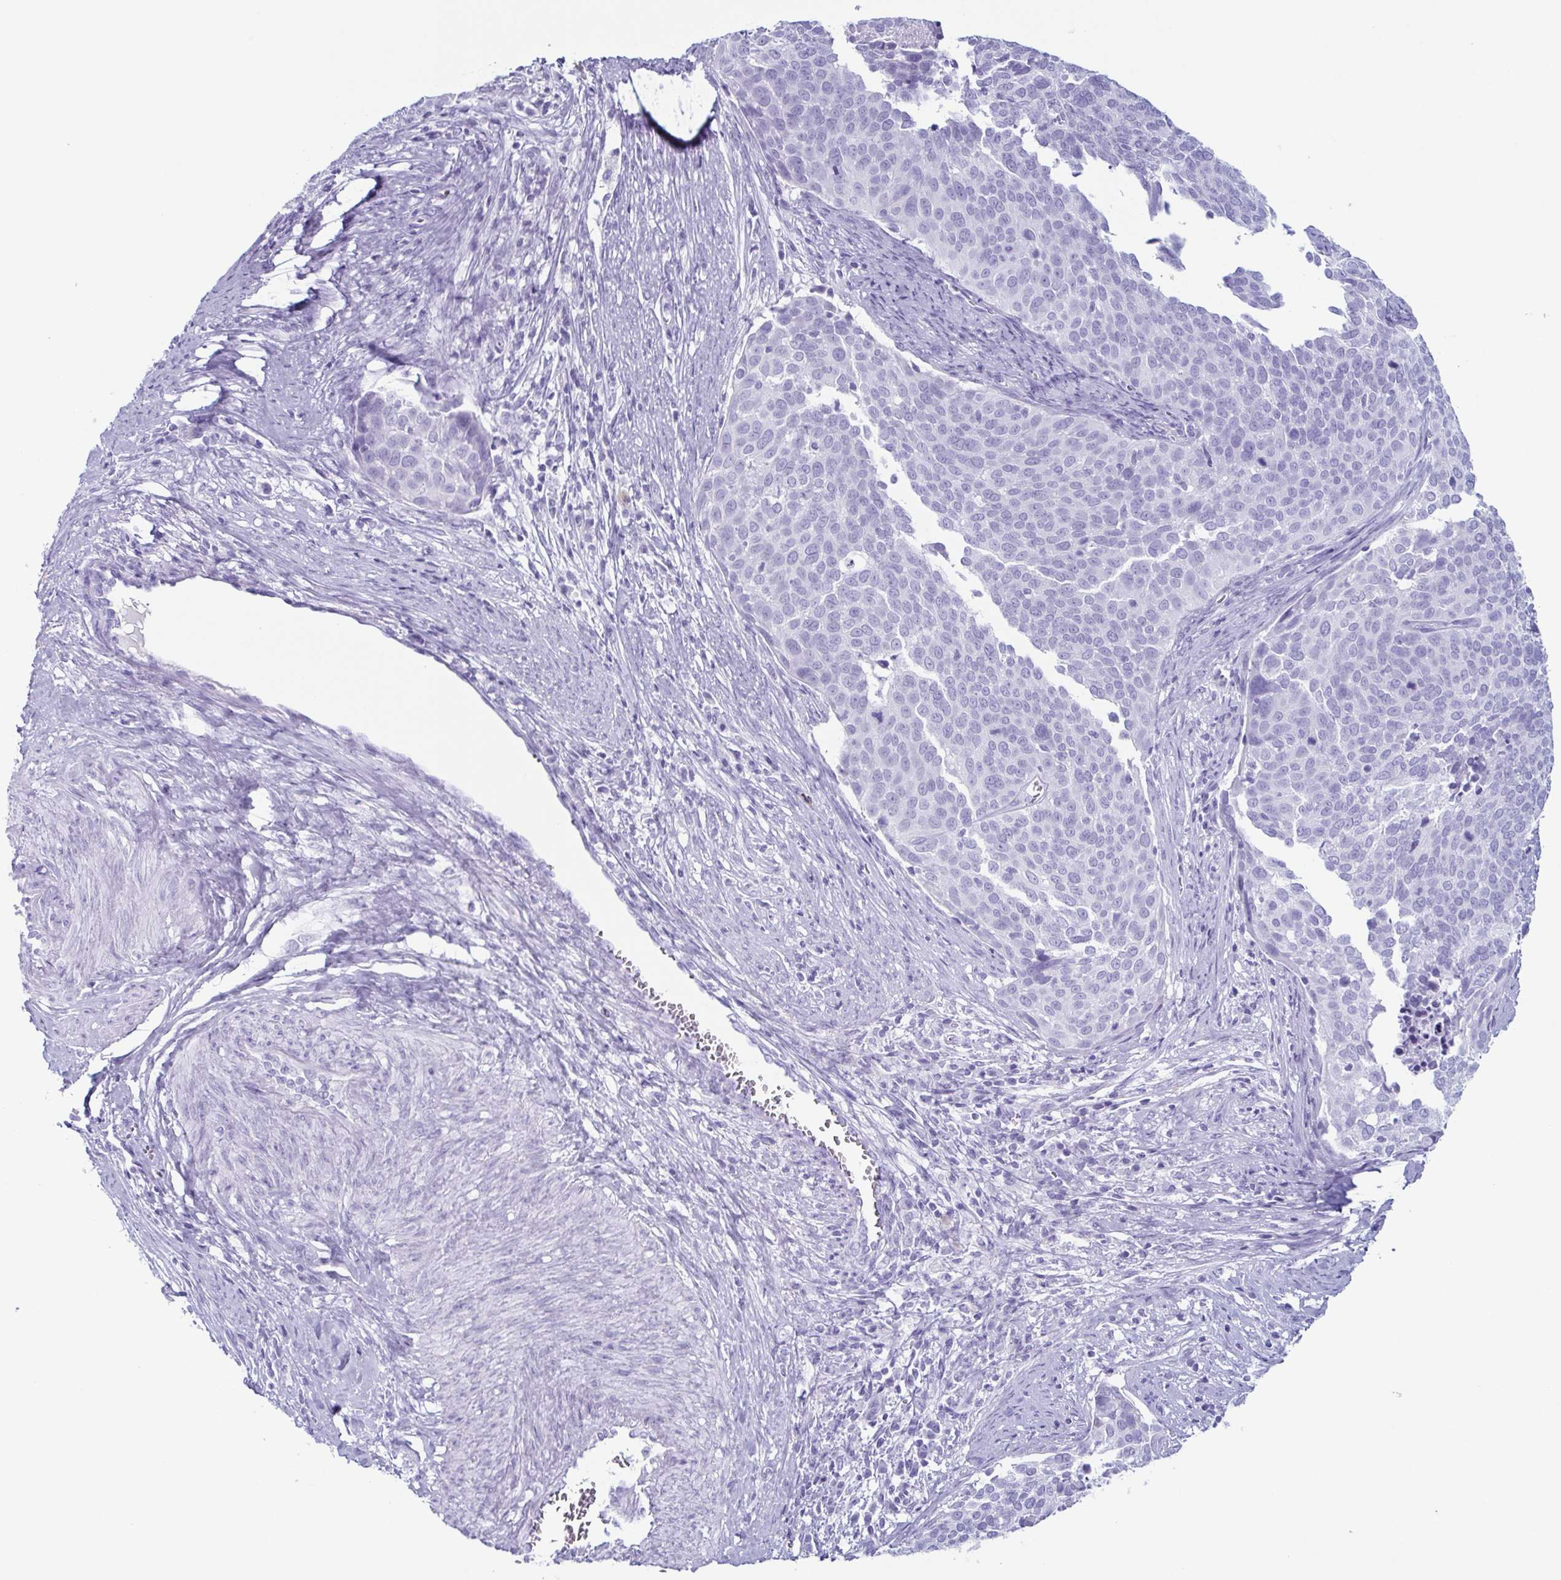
{"staining": {"intensity": "negative", "quantity": "none", "location": "none"}, "tissue": "cervical cancer", "cell_type": "Tumor cells", "image_type": "cancer", "snomed": [{"axis": "morphology", "description": "Squamous cell carcinoma, NOS"}, {"axis": "topography", "description": "Cervix"}], "caption": "Immunohistochemistry of human cervical cancer (squamous cell carcinoma) shows no expression in tumor cells.", "gene": "ENKUR", "patient": {"sex": "female", "age": 39}}